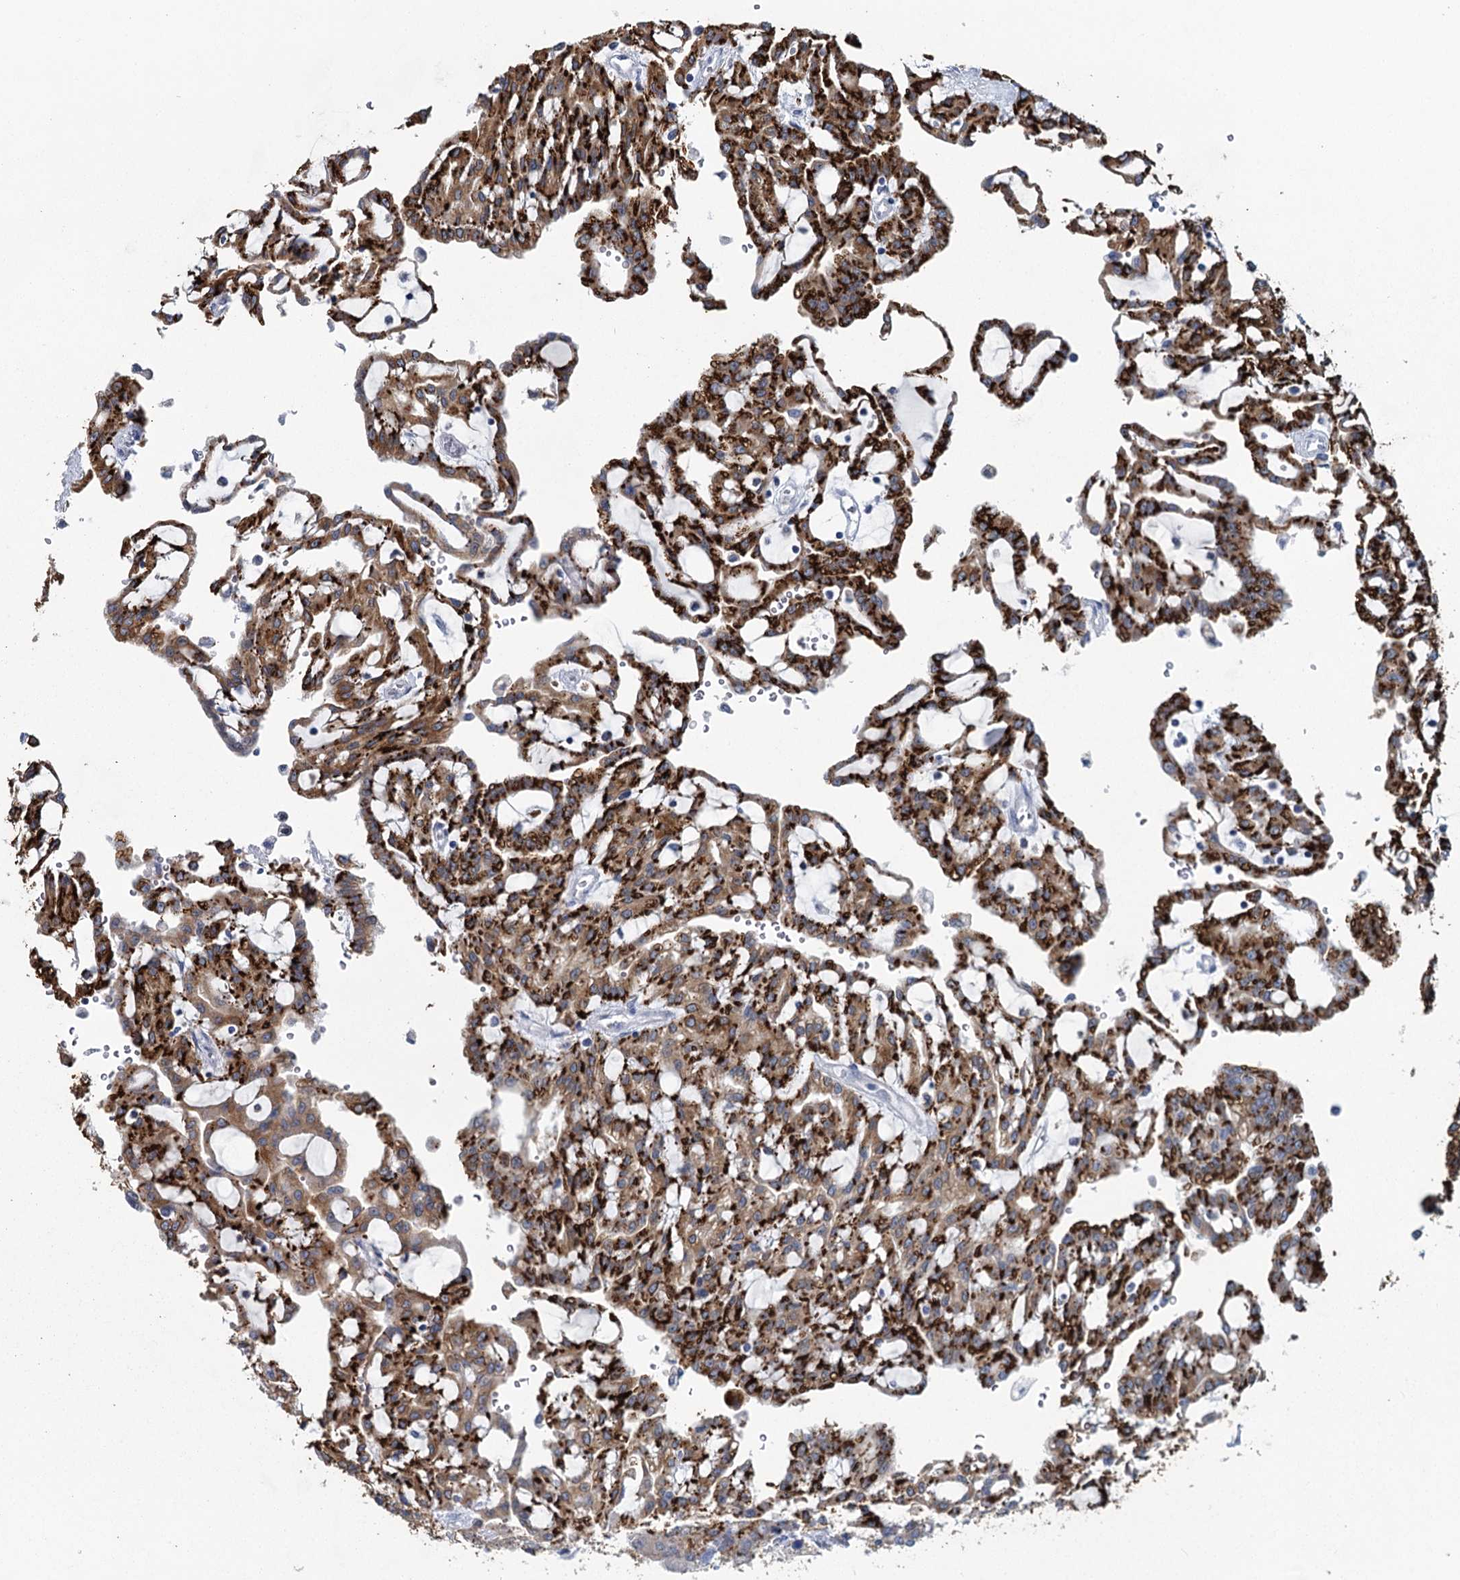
{"staining": {"intensity": "strong", "quantity": ">75%", "location": "cytoplasmic/membranous"}, "tissue": "renal cancer", "cell_type": "Tumor cells", "image_type": "cancer", "snomed": [{"axis": "morphology", "description": "Adenocarcinoma, NOS"}, {"axis": "topography", "description": "Kidney"}], "caption": "The photomicrograph demonstrates staining of renal cancer (adenocarcinoma), revealing strong cytoplasmic/membranous protein staining (brown color) within tumor cells.", "gene": "METTL7B", "patient": {"sex": "male", "age": 63}}